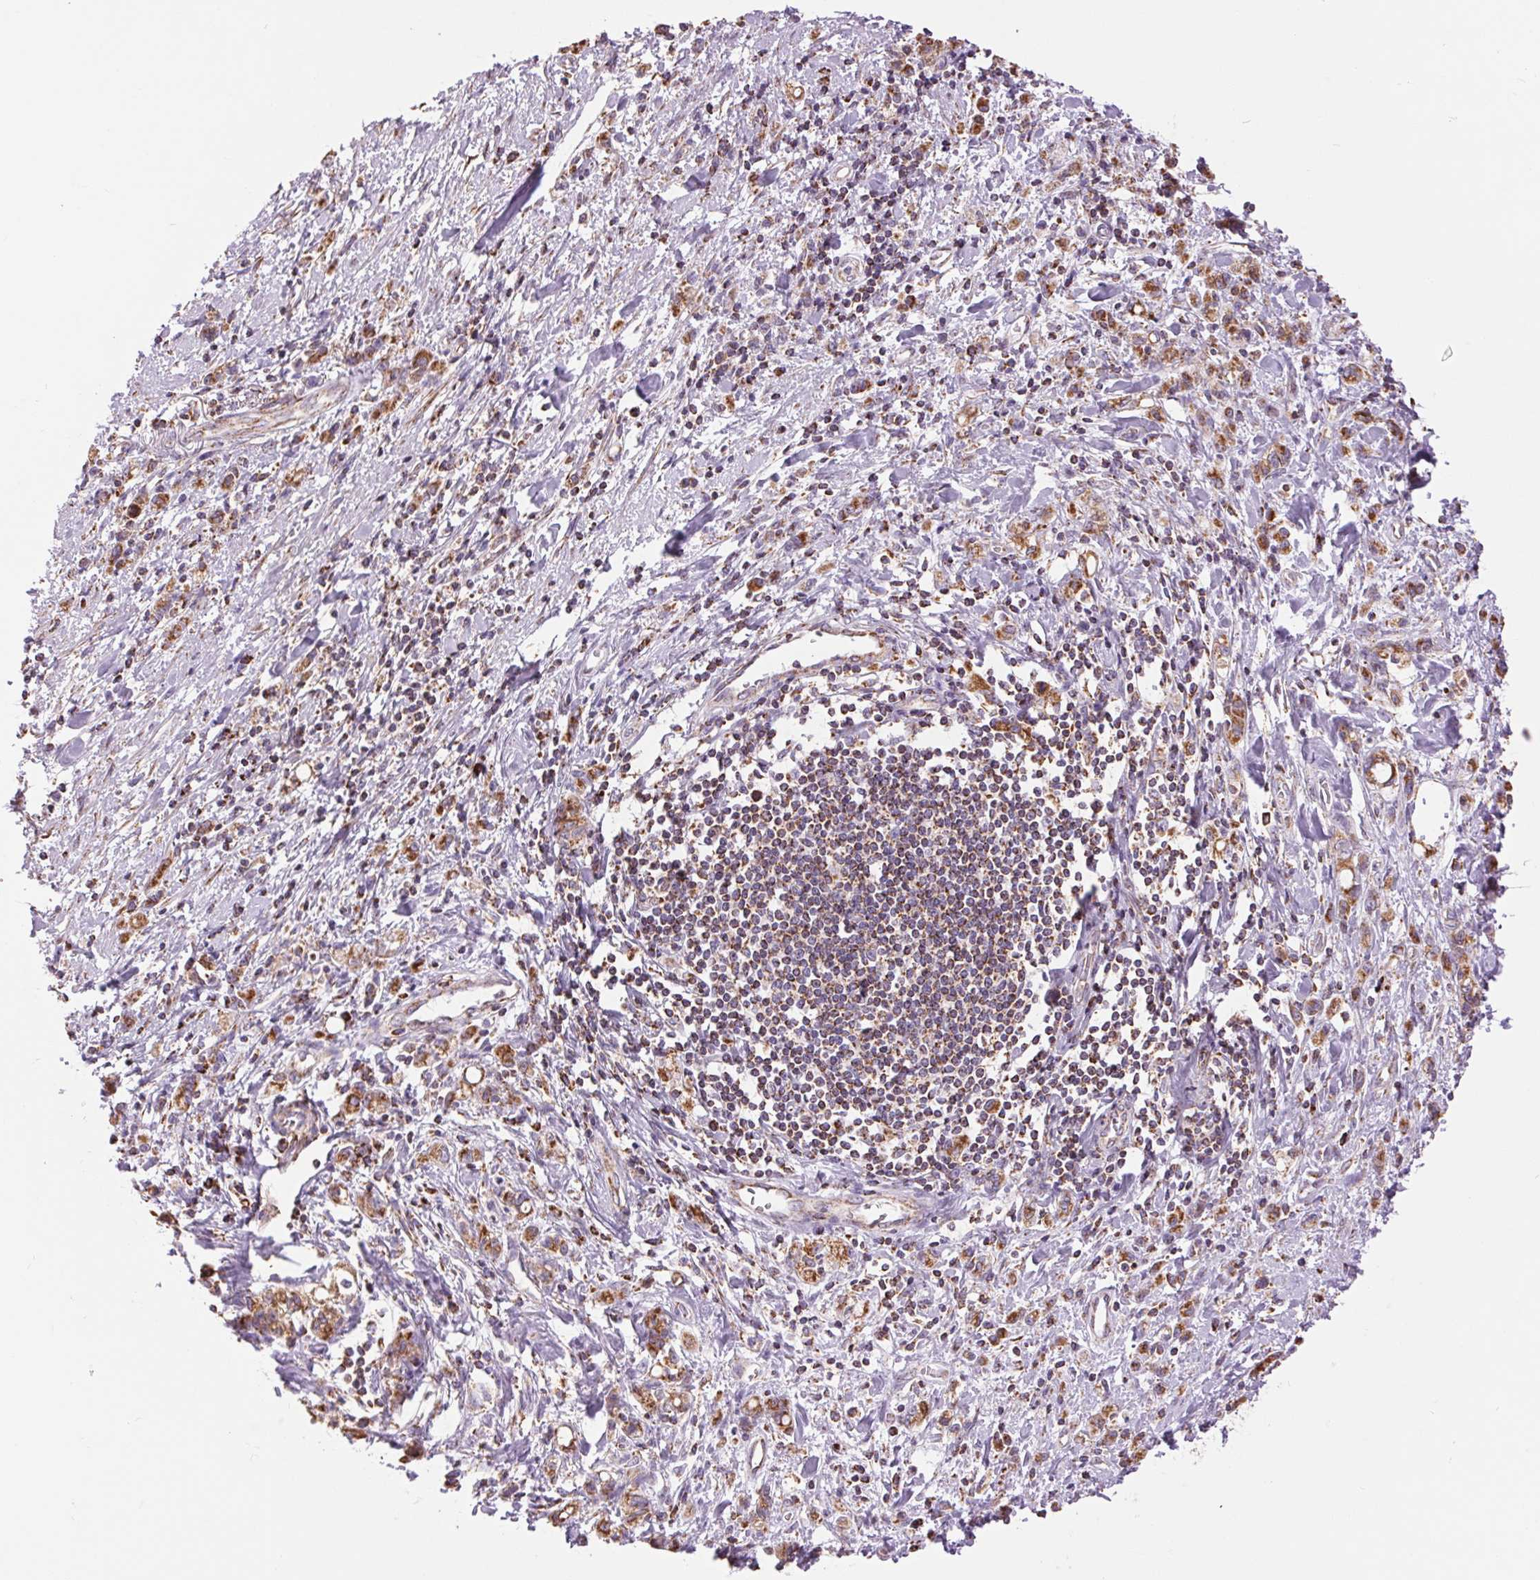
{"staining": {"intensity": "strong", "quantity": ">75%", "location": "cytoplasmic/membranous"}, "tissue": "stomach cancer", "cell_type": "Tumor cells", "image_type": "cancer", "snomed": [{"axis": "morphology", "description": "Adenocarcinoma, NOS"}, {"axis": "topography", "description": "Stomach"}], "caption": "Immunohistochemistry (DAB (3,3'-diaminobenzidine)) staining of human stomach adenocarcinoma displays strong cytoplasmic/membranous protein positivity in approximately >75% of tumor cells. (DAB IHC with brightfield microscopy, high magnification).", "gene": "ATP5PB", "patient": {"sex": "male", "age": 77}}